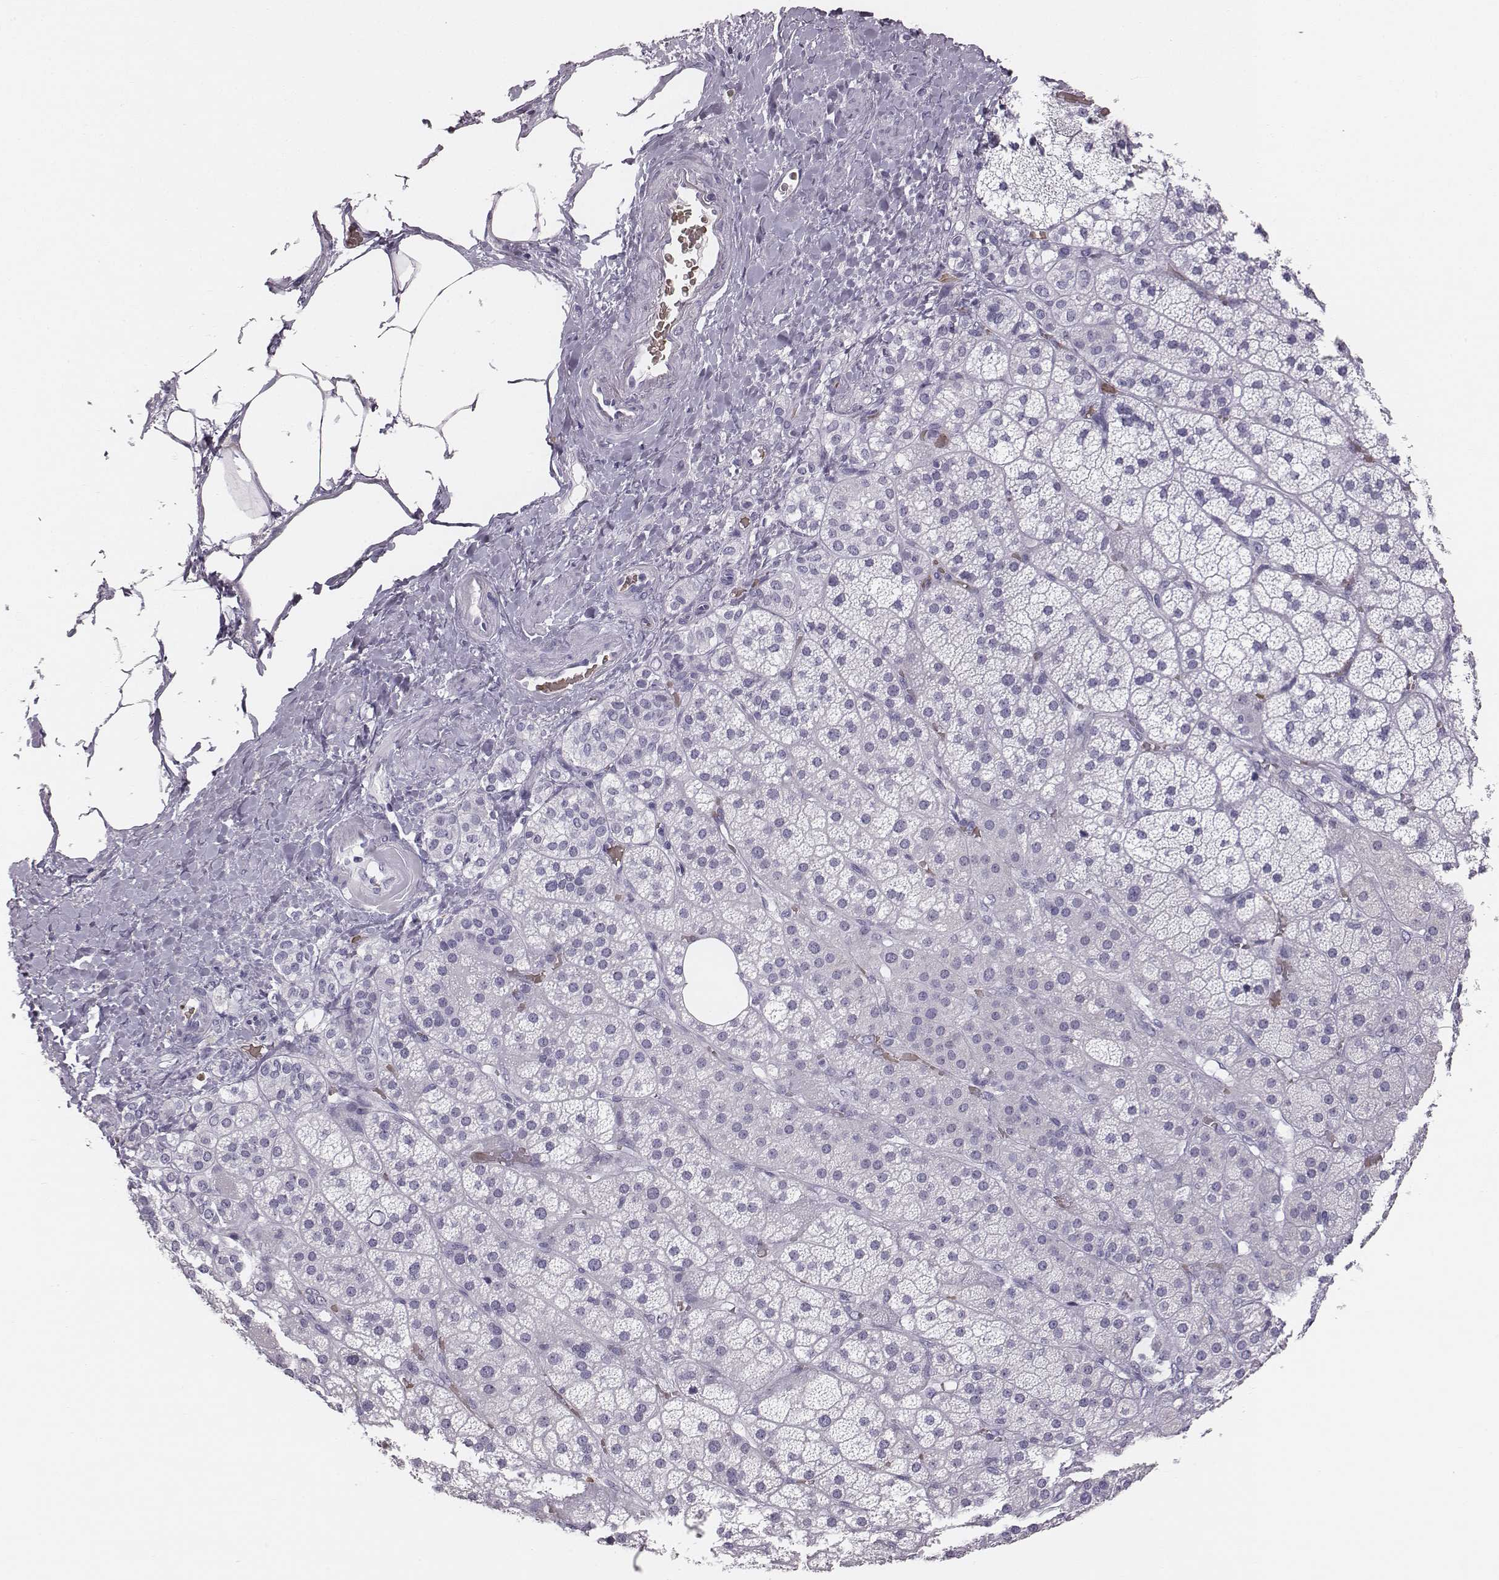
{"staining": {"intensity": "negative", "quantity": "none", "location": "none"}, "tissue": "adrenal gland", "cell_type": "Glandular cells", "image_type": "normal", "snomed": [{"axis": "morphology", "description": "Normal tissue, NOS"}, {"axis": "topography", "description": "Adrenal gland"}], "caption": "An immunohistochemistry histopathology image of unremarkable adrenal gland is shown. There is no staining in glandular cells of adrenal gland. Nuclei are stained in blue.", "gene": "HBZ", "patient": {"sex": "male", "age": 57}}